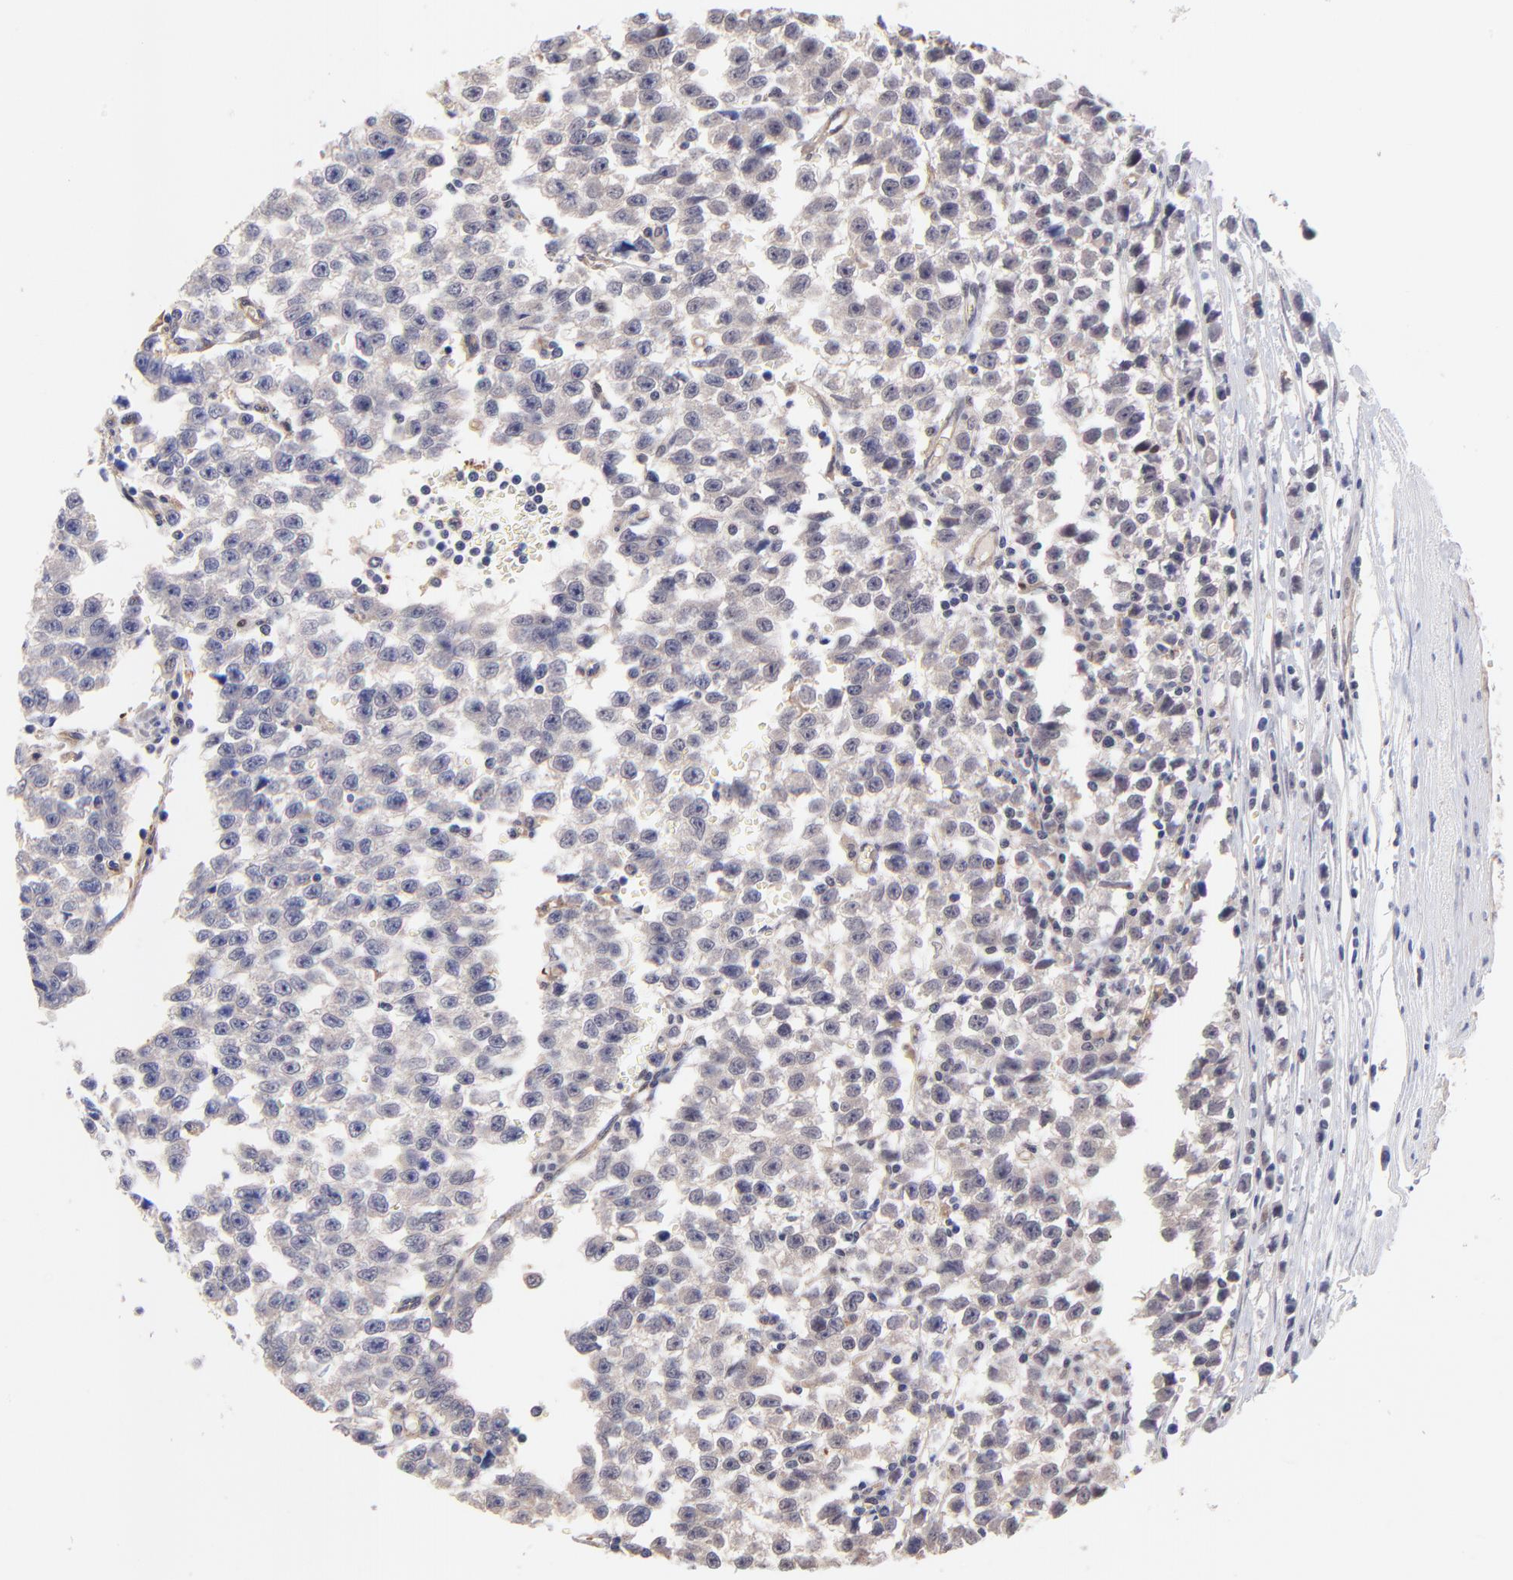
{"staining": {"intensity": "weak", "quantity": "25%-75%", "location": "cytoplasmic/membranous"}, "tissue": "testis cancer", "cell_type": "Tumor cells", "image_type": "cancer", "snomed": [{"axis": "morphology", "description": "Seminoma, NOS"}, {"axis": "topography", "description": "Testis"}], "caption": "Tumor cells show low levels of weak cytoplasmic/membranous staining in about 25%-75% of cells in human testis cancer.", "gene": "ZNF747", "patient": {"sex": "male", "age": 35}}